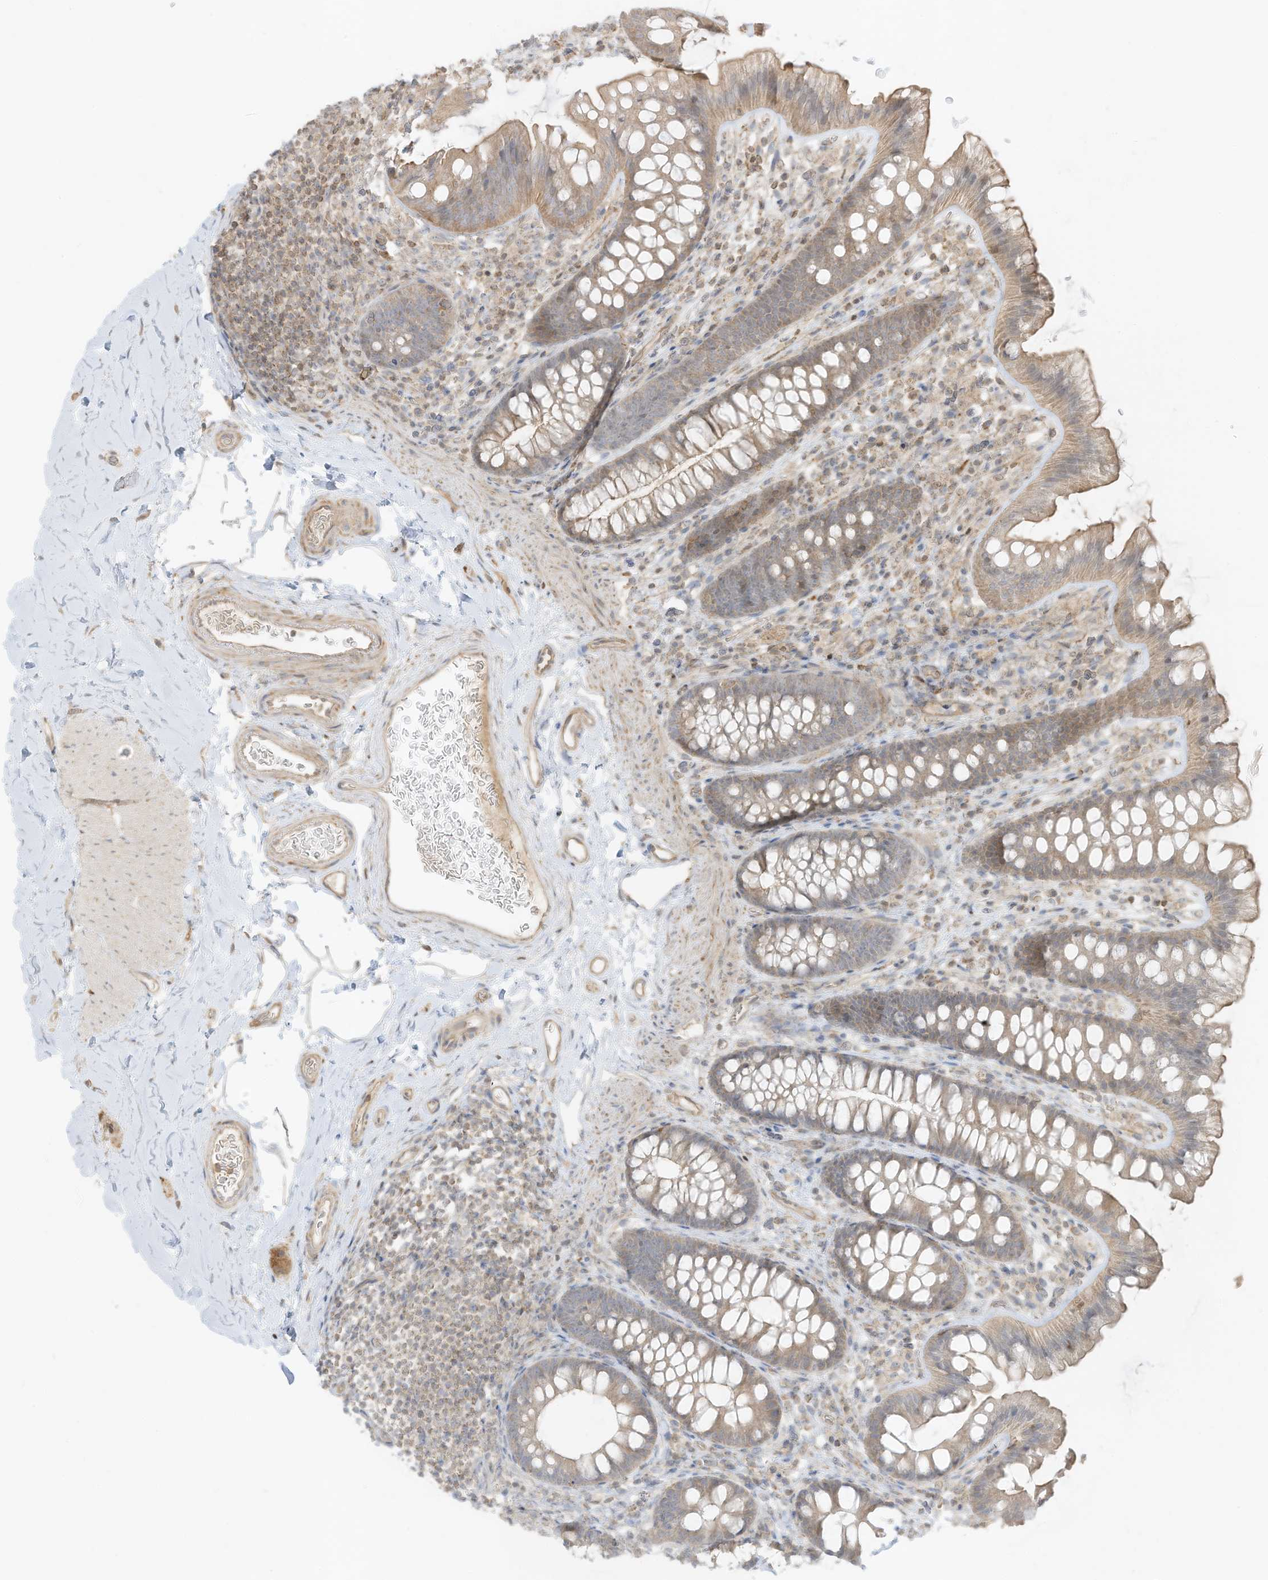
{"staining": {"intensity": "weak", "quantity": ">75%", "location": "cytoplasmic/membranous"}, "tissue": "colon", "cell_type": "Endothelial cells", "image_type": "normal", "snomed": [{"axis": "morphology", "description": "Normal tissue, NOS"}, {"axis": "topography", "description": "Colon"}], "caption": "Colon was stained to show a protein in brown. There is low levels of weak cytoplasmic/membranous expression in approximately >75% of endothelial cells. (Stains: DAB in brown, nuclei in blue, Microscopy: brightfield microscopy at high magnification).", "gene": "SLC25A12", "patient": {"sex": "female", "age": 62}}